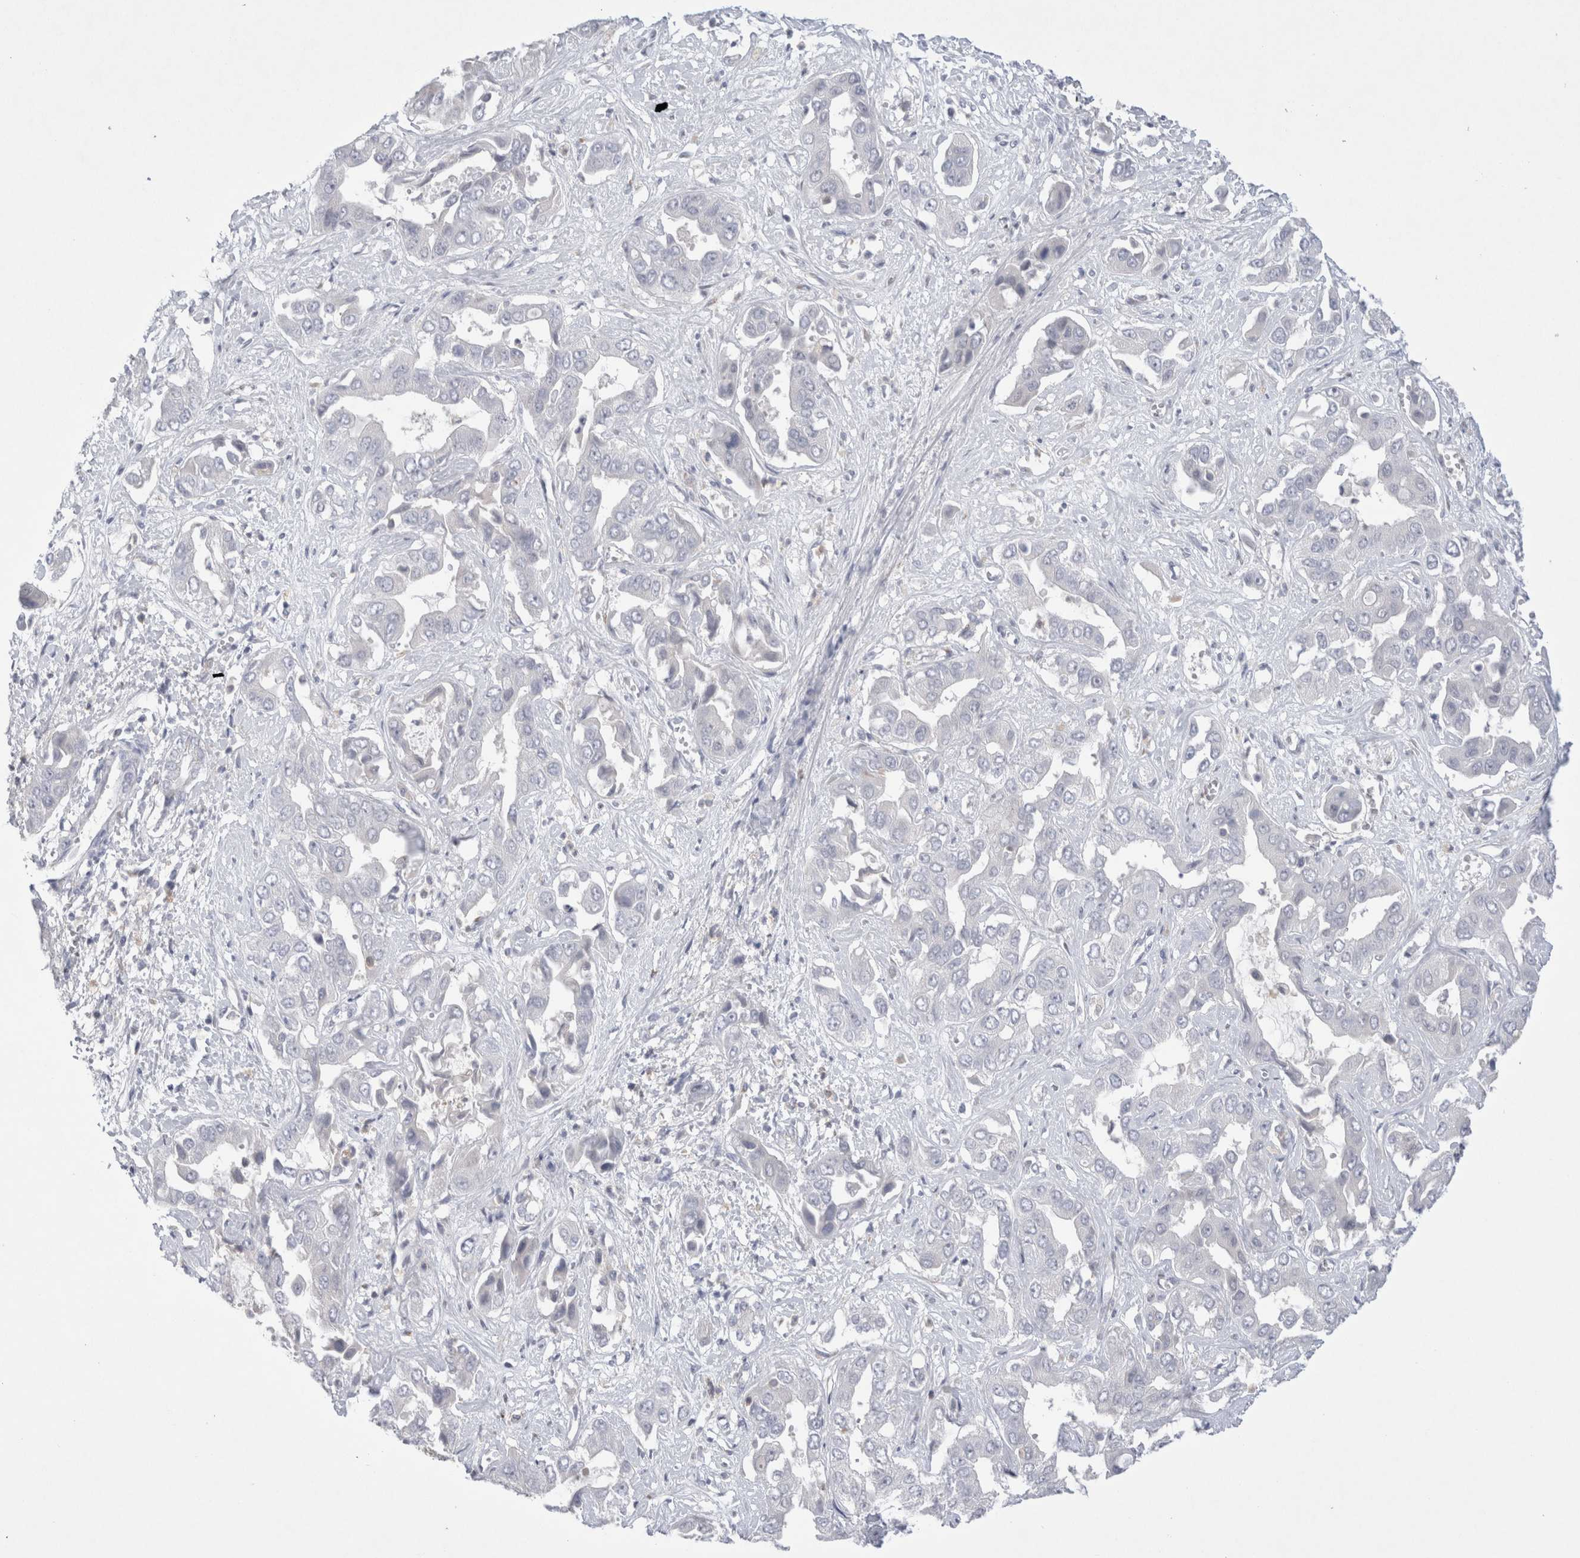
{"staining": {"intensity": "negative", "quantity": "none", "location": "none"}, "tissue": "liver cancer", "cell_type": "Tumor cells", "image_type": "cancer", "snomed": [{"axis": "morphology", "description": "Cholangiocarcinoma"}, {"axis": "topography", "description": "Liver"}], "caption": "This is an immunohistochemistry (IHC) image of human cholangiocarcinoma (liver). There is no expression in tumor cells.", "gene": "CERS5", "patient": {"sex": "female", "age": 52}}